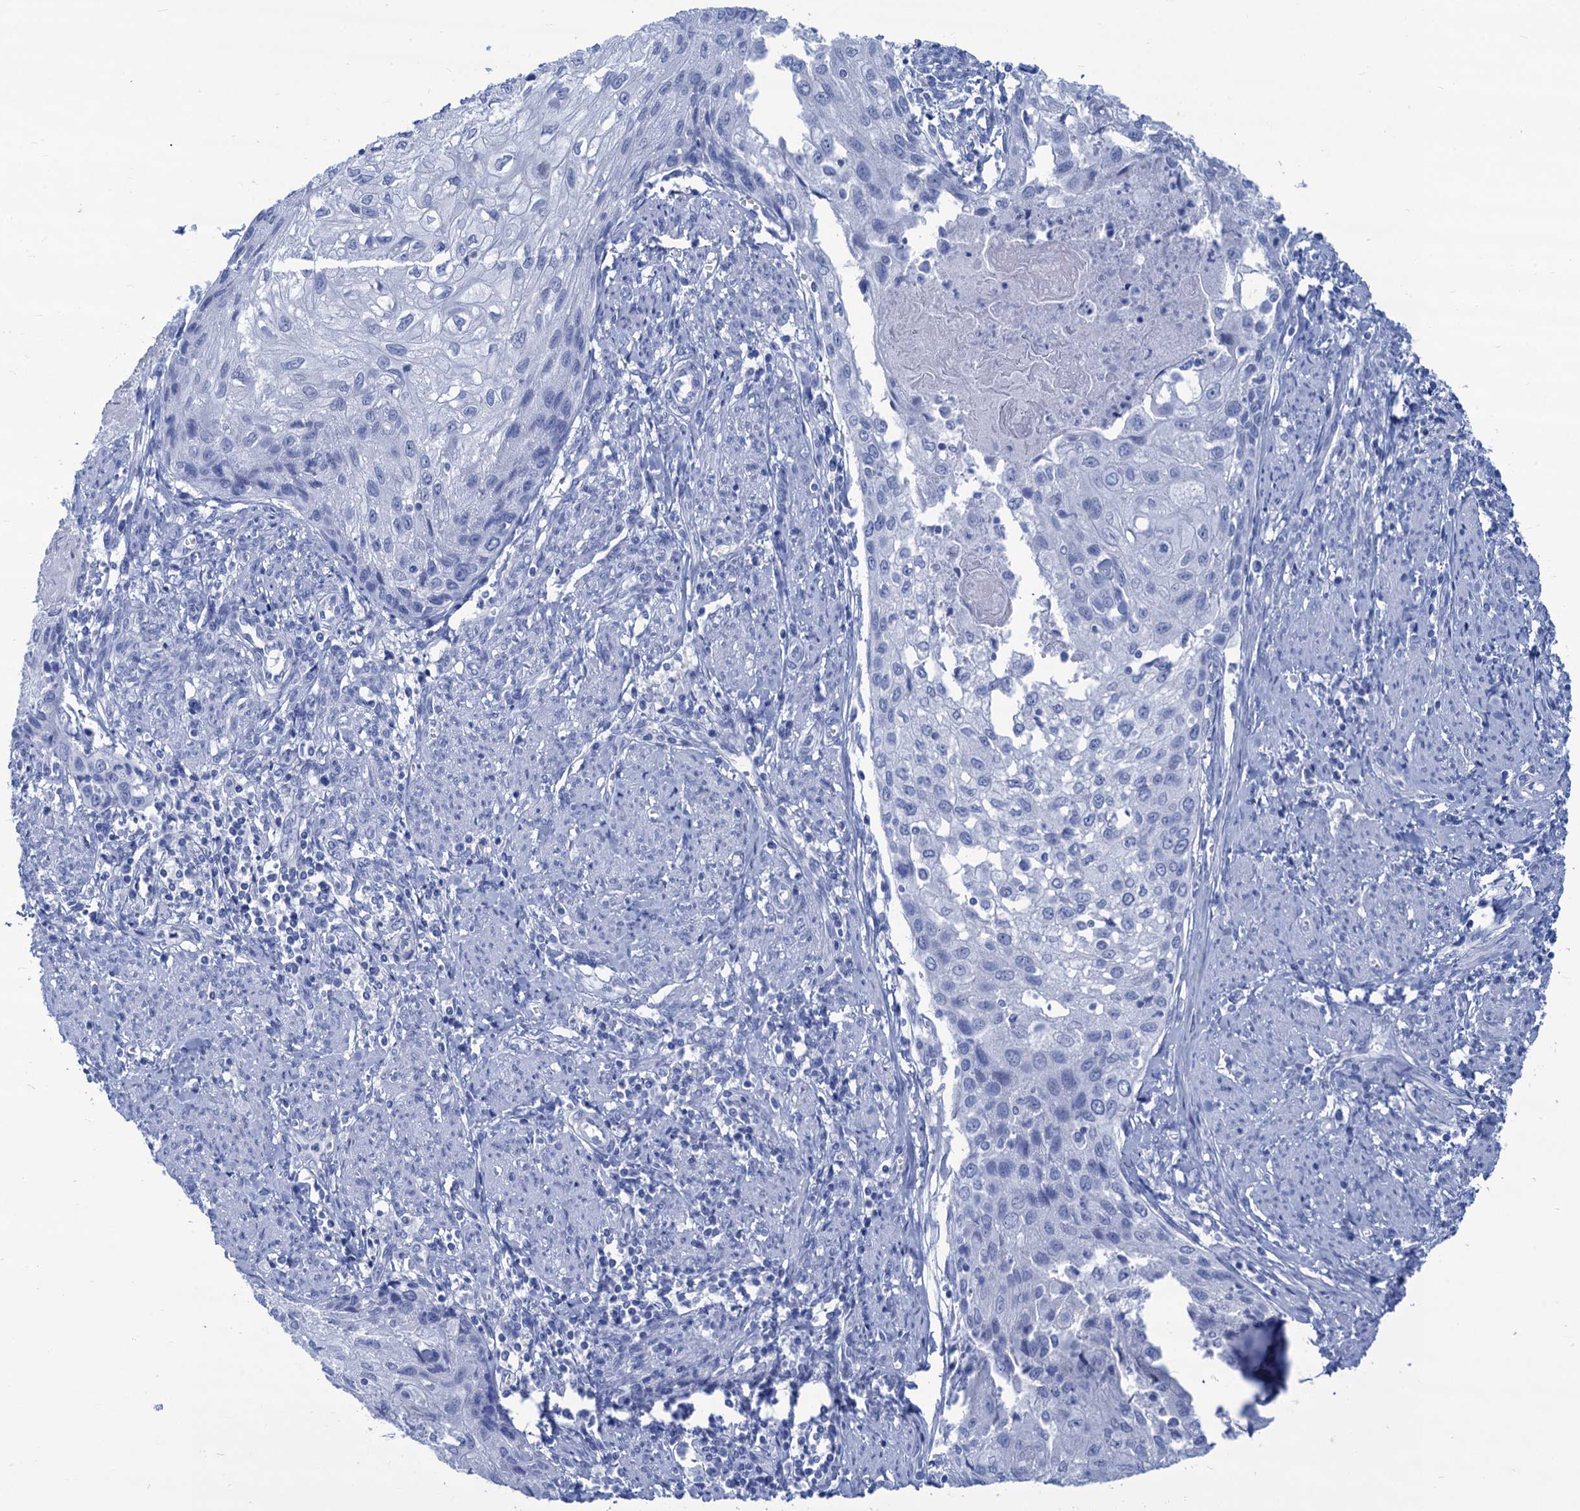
{"staining": {"intensity": "negative", "quantity": "none", "location": "none"}, "tissue": "cervical cancer", "cell_type": "Tumor cells", "image_type": "cancer", "snomed": [{"axis": "morphology", "description": "Squamous cell carcinoma, NOS"}, {"axis": "topography", "description": "Cervix"}], "caption": "The IHC photomicrograph has no significant expression in tumor cells of squamous cell carcinoma (cervical) tissue.", "gene": "CABYR", "patient": {"sex": "female", "age": 67}}